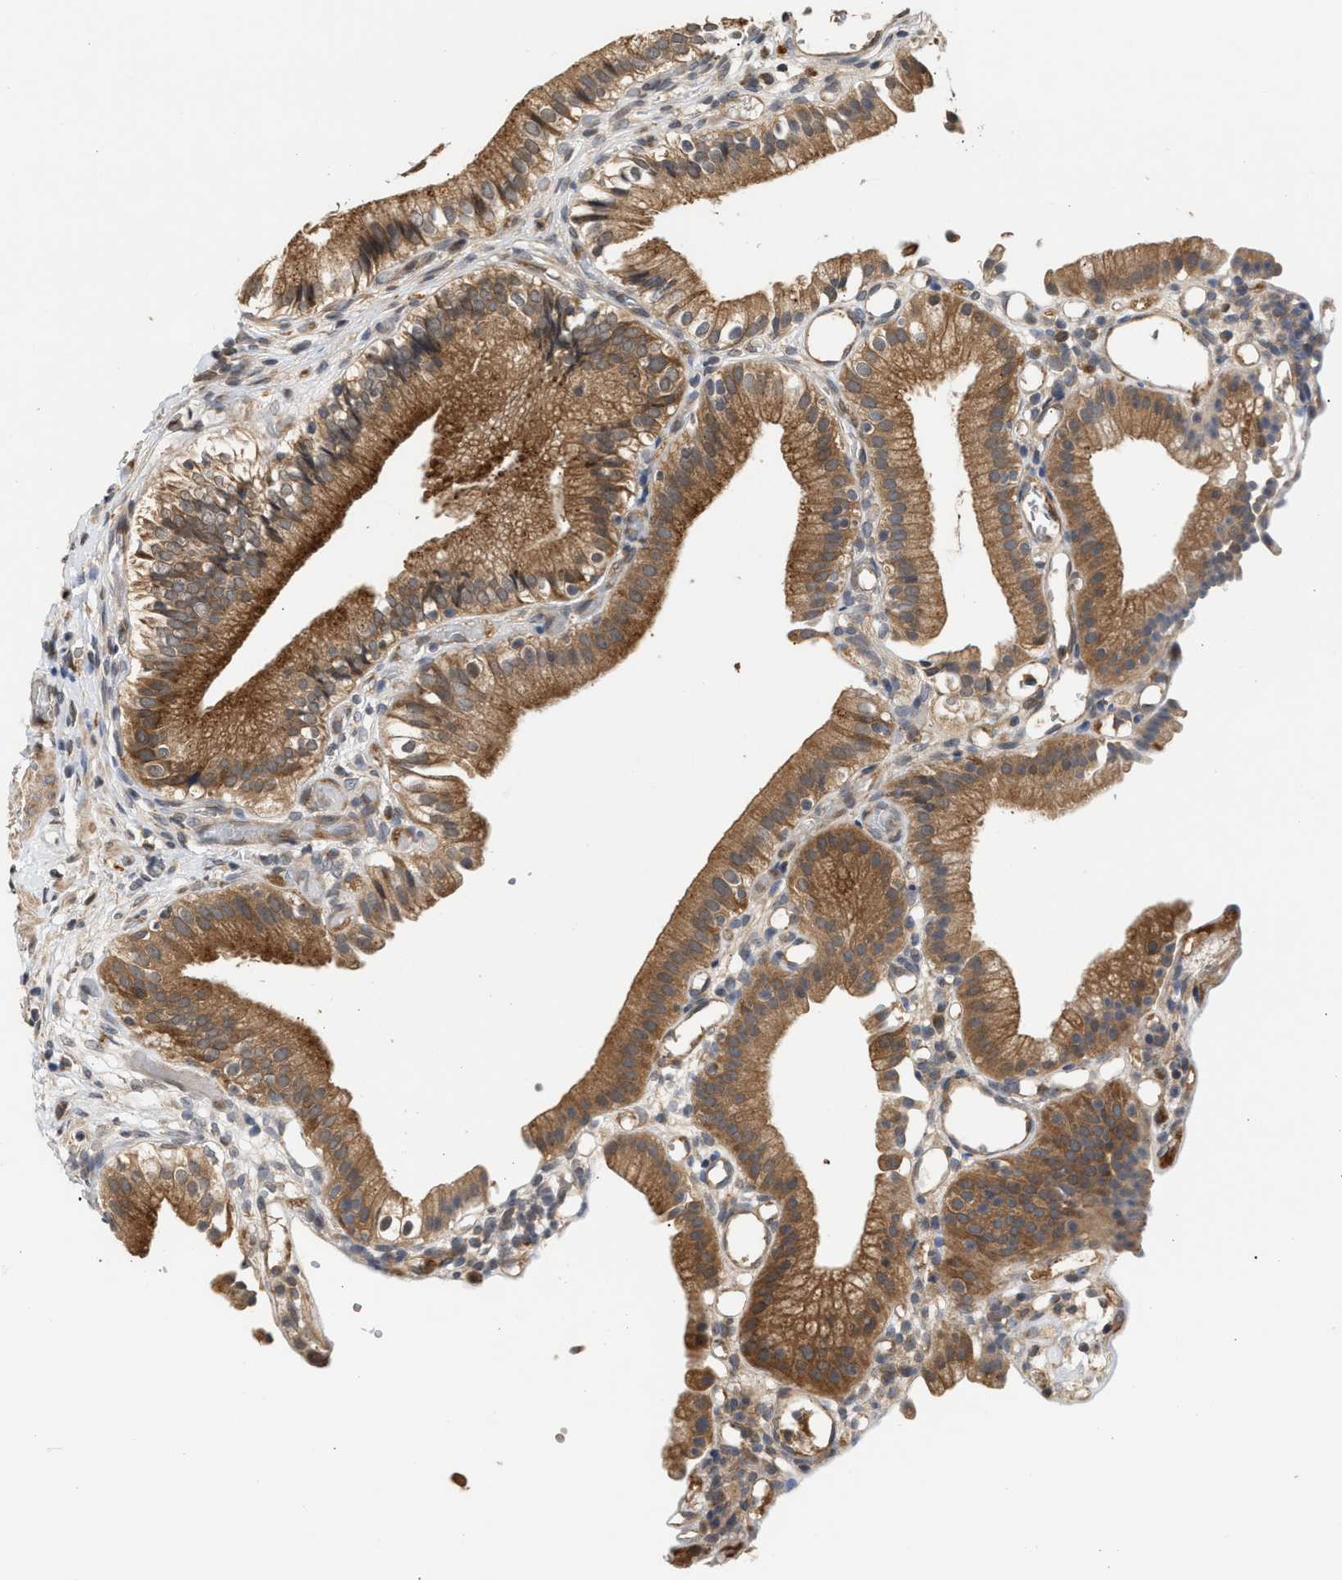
{"staining": {"intensity": "moderate", "quantity": ">75%", "location": "cytoplasmic/membranous"}, "tissue": "gallbladder", "cell_type": "Glandular cells", "image_type": "normal", "snomed": [{"axis": "morphology", "description": "Normal tissue, NOS"}, {"axis": "topography", "description": "Gallbladder"}], "caption": "Immunohistochemical staining of benign gallbladder reveals medium levels of moderate cytoplasmic/membranous expression in about >75% of glandular cells. (IHC, brightfield microscopy, high magnification).", "gene": "SAR1A", "patient": {"sex": "male", "age": 65}}